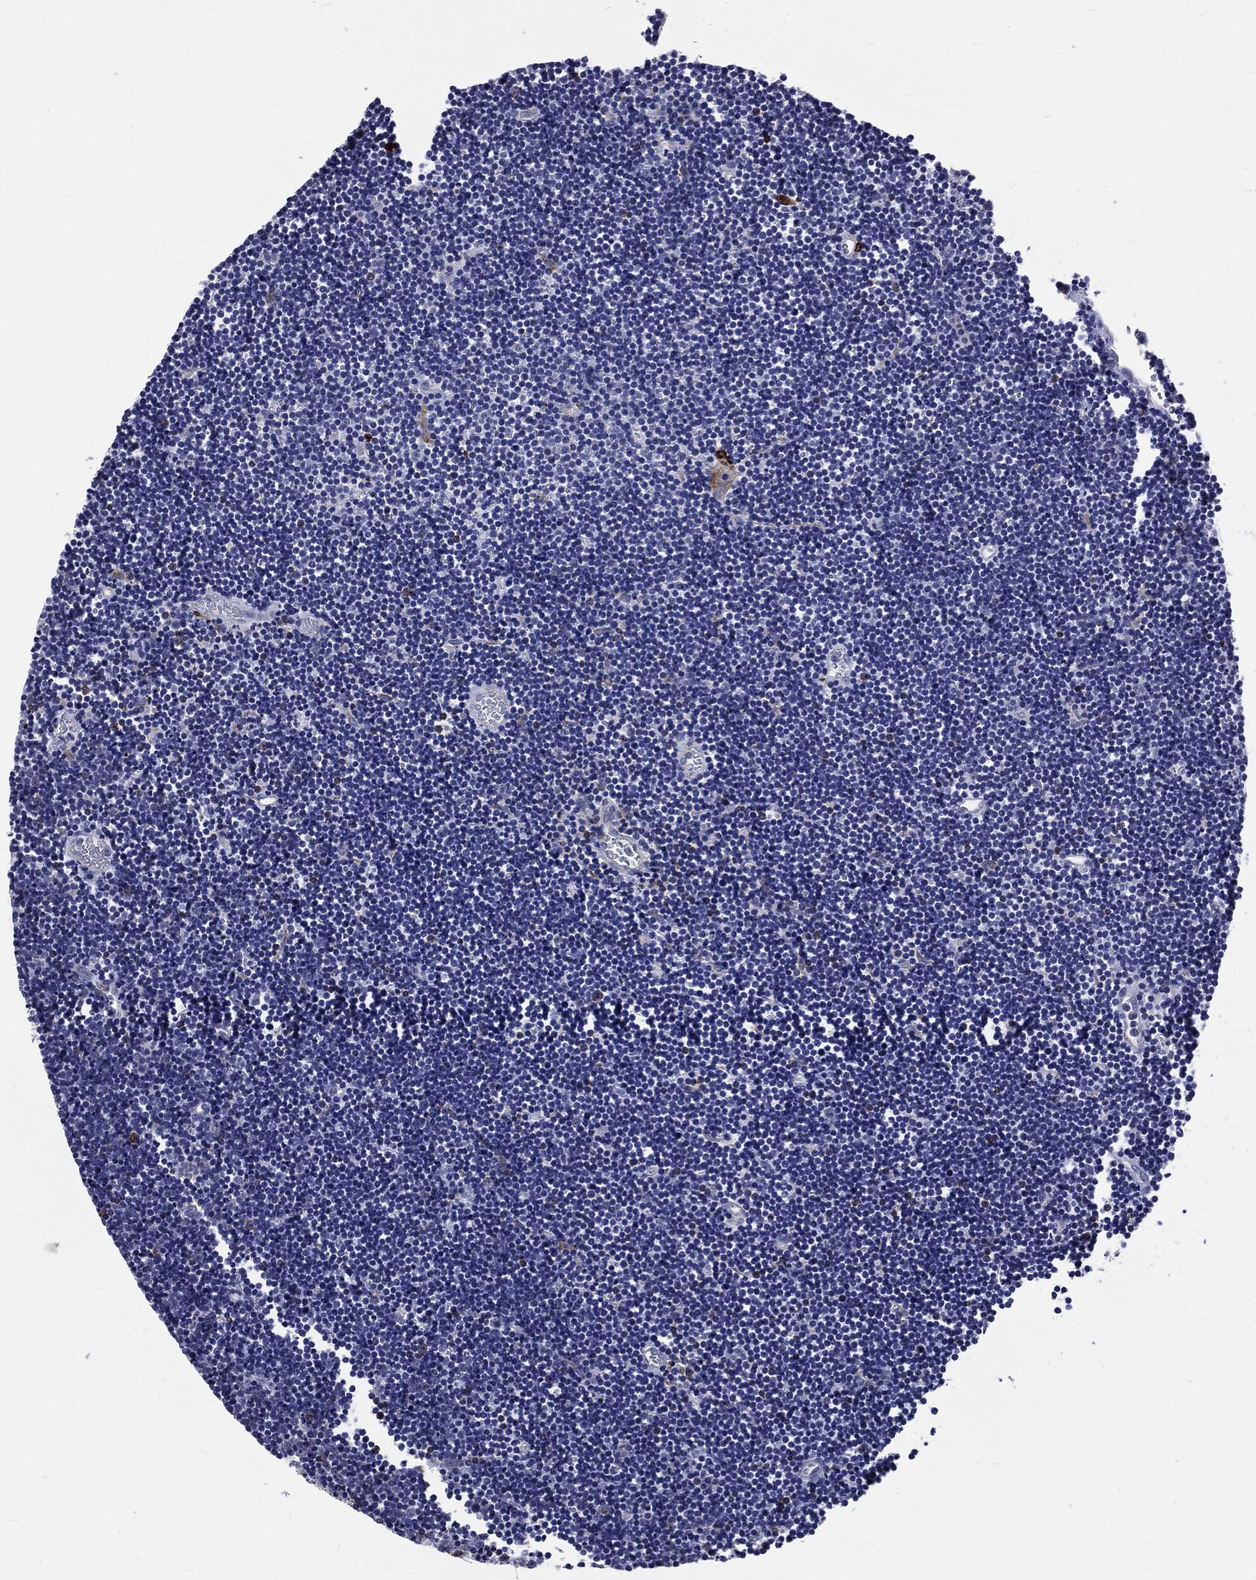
{"staining": {"intensity": "negative", "quantity": "none", "location": "none"}, "tissue": "lymphoma", "cell_type": "Tumor cells", "image_type": "cancer", "snomed": [{"axis": "morphology", "description": "Malignant lymphoma, non-Hodgkin's type, Low grade"}, {"axis": "topography", "description": "Brain"}], "caption": "IHC of lymphoma reveals no positivity in tumor cells. The staining is performed using DAB brown chromogen with nuclei counter-stained in using hematoxylin.", "gene": "PTGS2", "patient": {"sex": "female", "age": 66}}